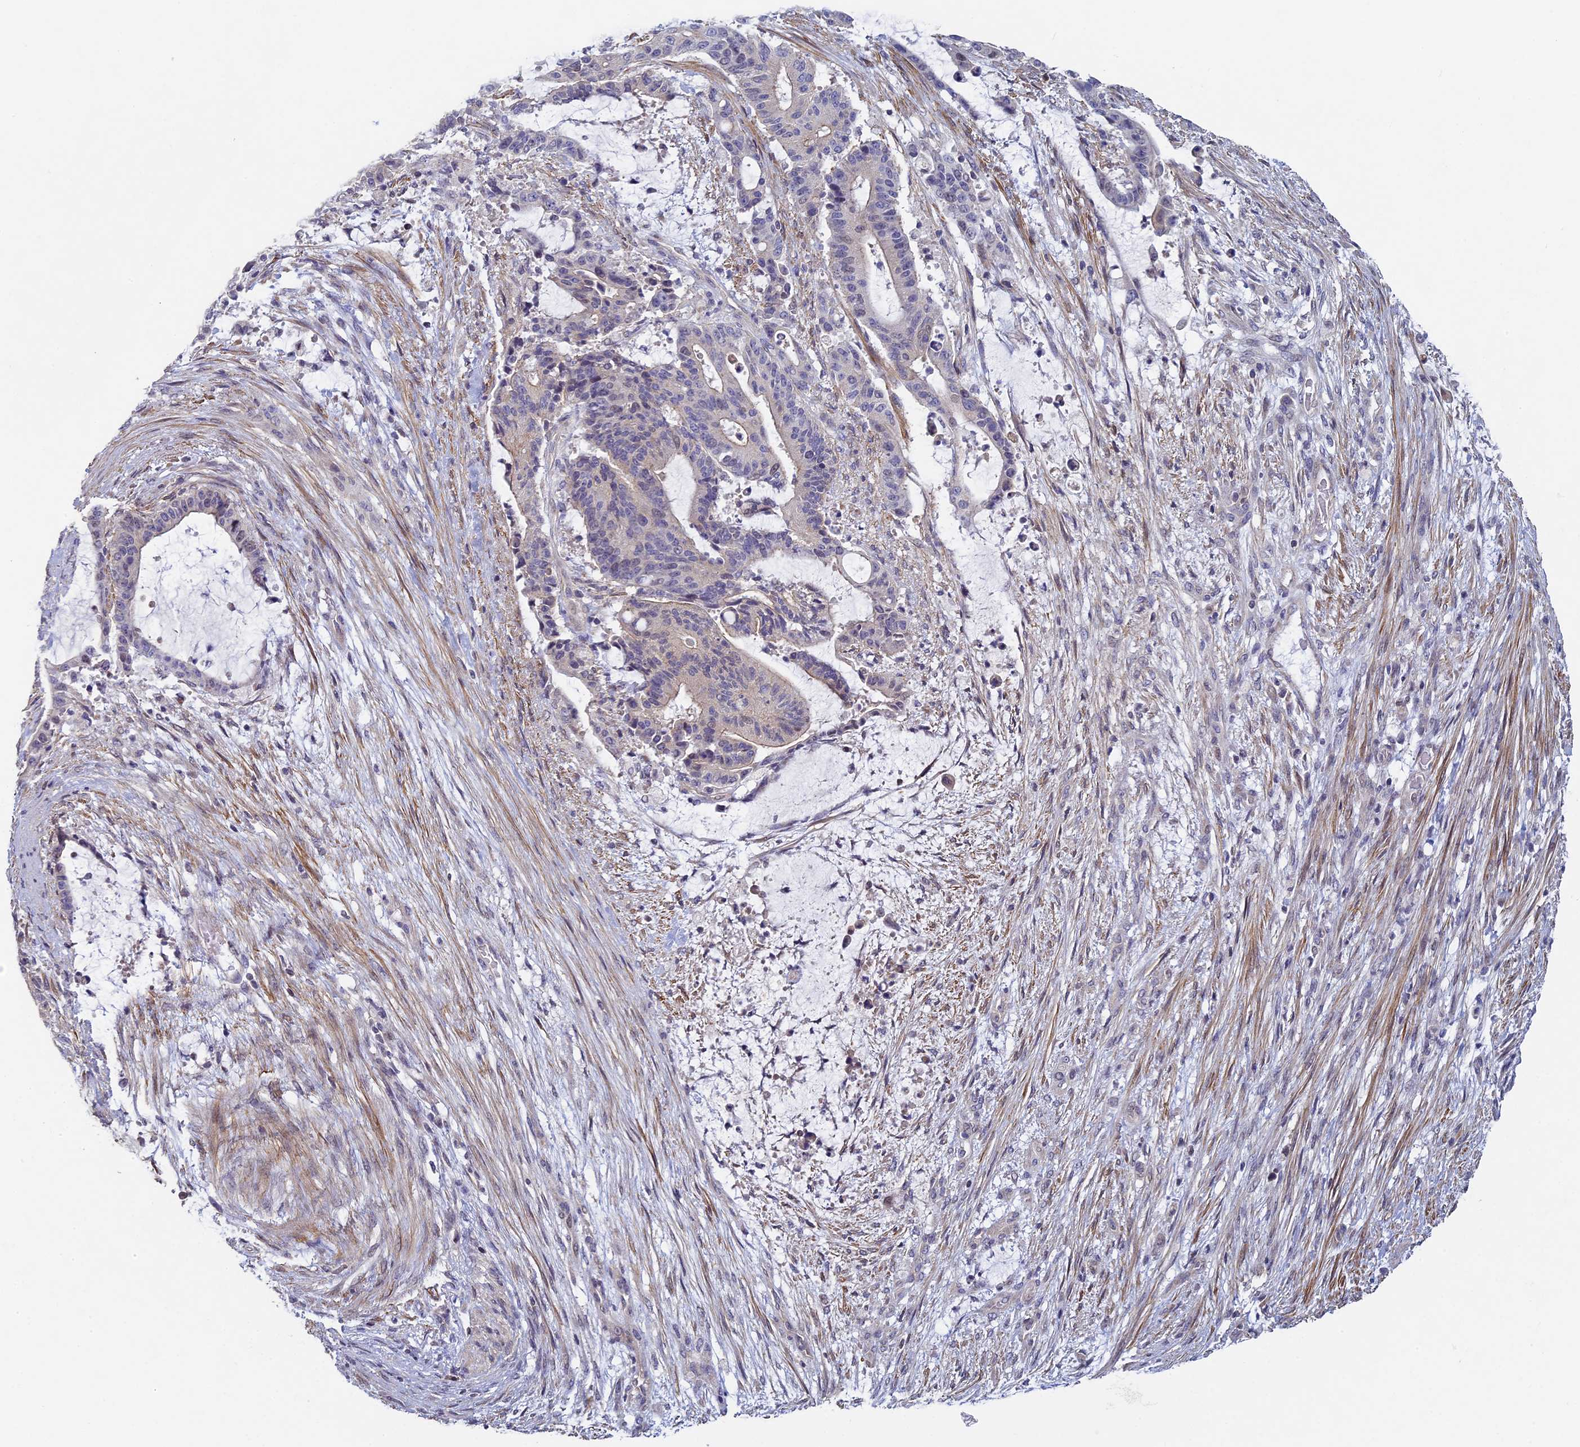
{"staining": {"intensity": "weak", "quantity": "<25%", "location": "cytoplasmic/membranous"}, "tissue": "liver cancer", "cell_type": "Tumor cells", "image_type": "cancer", "snomed": [{"axis": "morphology", "description": "Normal tissue, NOS"}, {"axis": "morphology", "description": "Cholangiocarcinoma"}, {"axis": "topography", "description": "Liver"}, {"axis": "topography", "description": "Peripheral nerve tissue"}], "caption": "This is an IHC image of human liver cancer. There is no positivity in tumor cells.", "gene": "DIXDC1", "patient": {"sex": "female", "age": 73}}